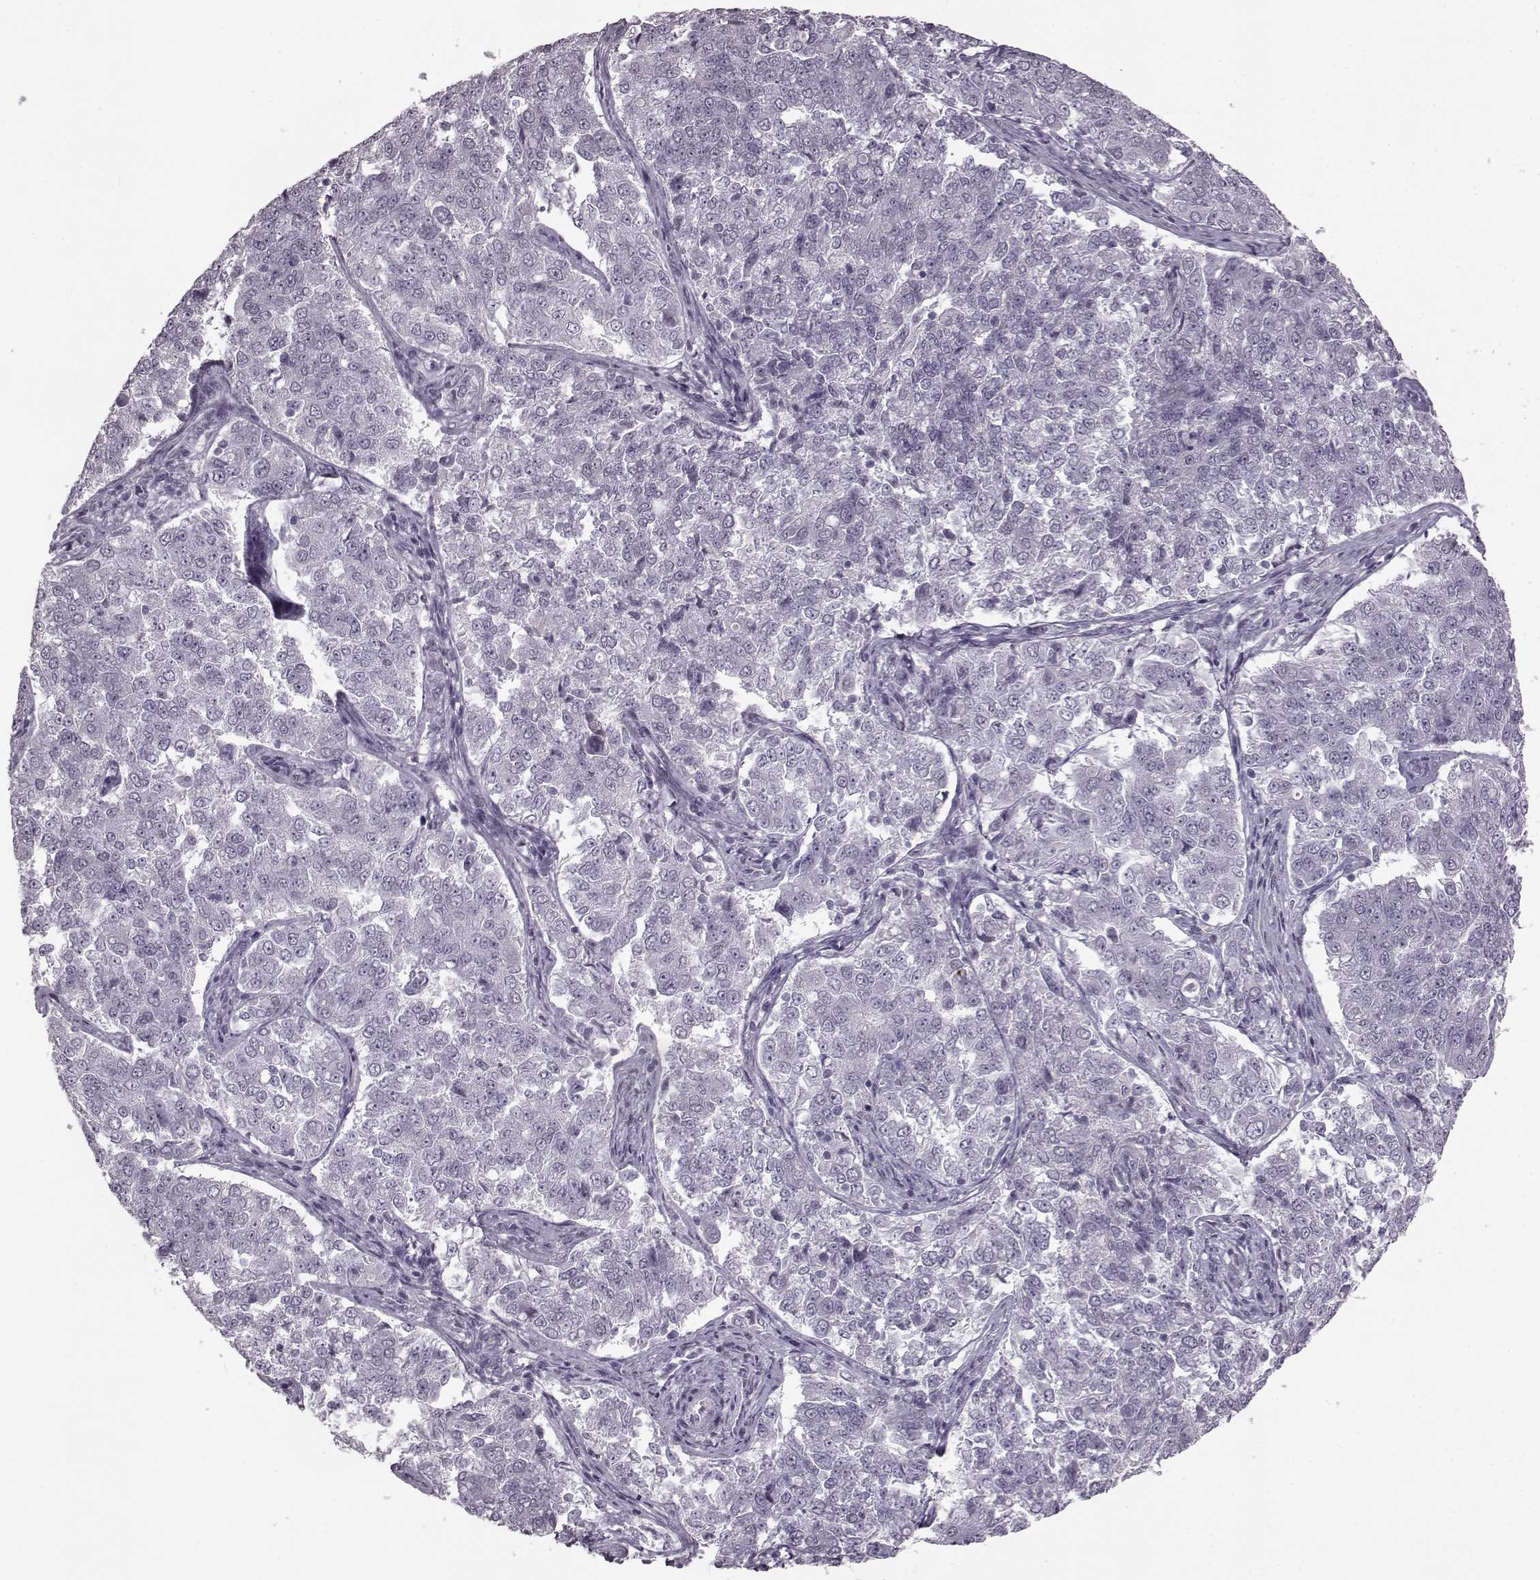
{"staining": {"intensity": "negative", "quantity": "none", "location": "none"}, "tissue": "endometrial cancer", "cell_type": "Tumor cells", "image_type": "cancer", "snomed": [{"axis": "morphology", "description": "Adenocarcinoma, NOS"}, {"axis": "topography", "description": "Endometrium"}], "caption": "DAB (3,3'-diaminobenzidine) immunohistochemical staining of human endometrial adenocarcinoma shows no significant expression in tumor cells. Nuclei are stained in blue.", "gene": "SEMG2", "patient": {"sex": "female", "age": 43}}